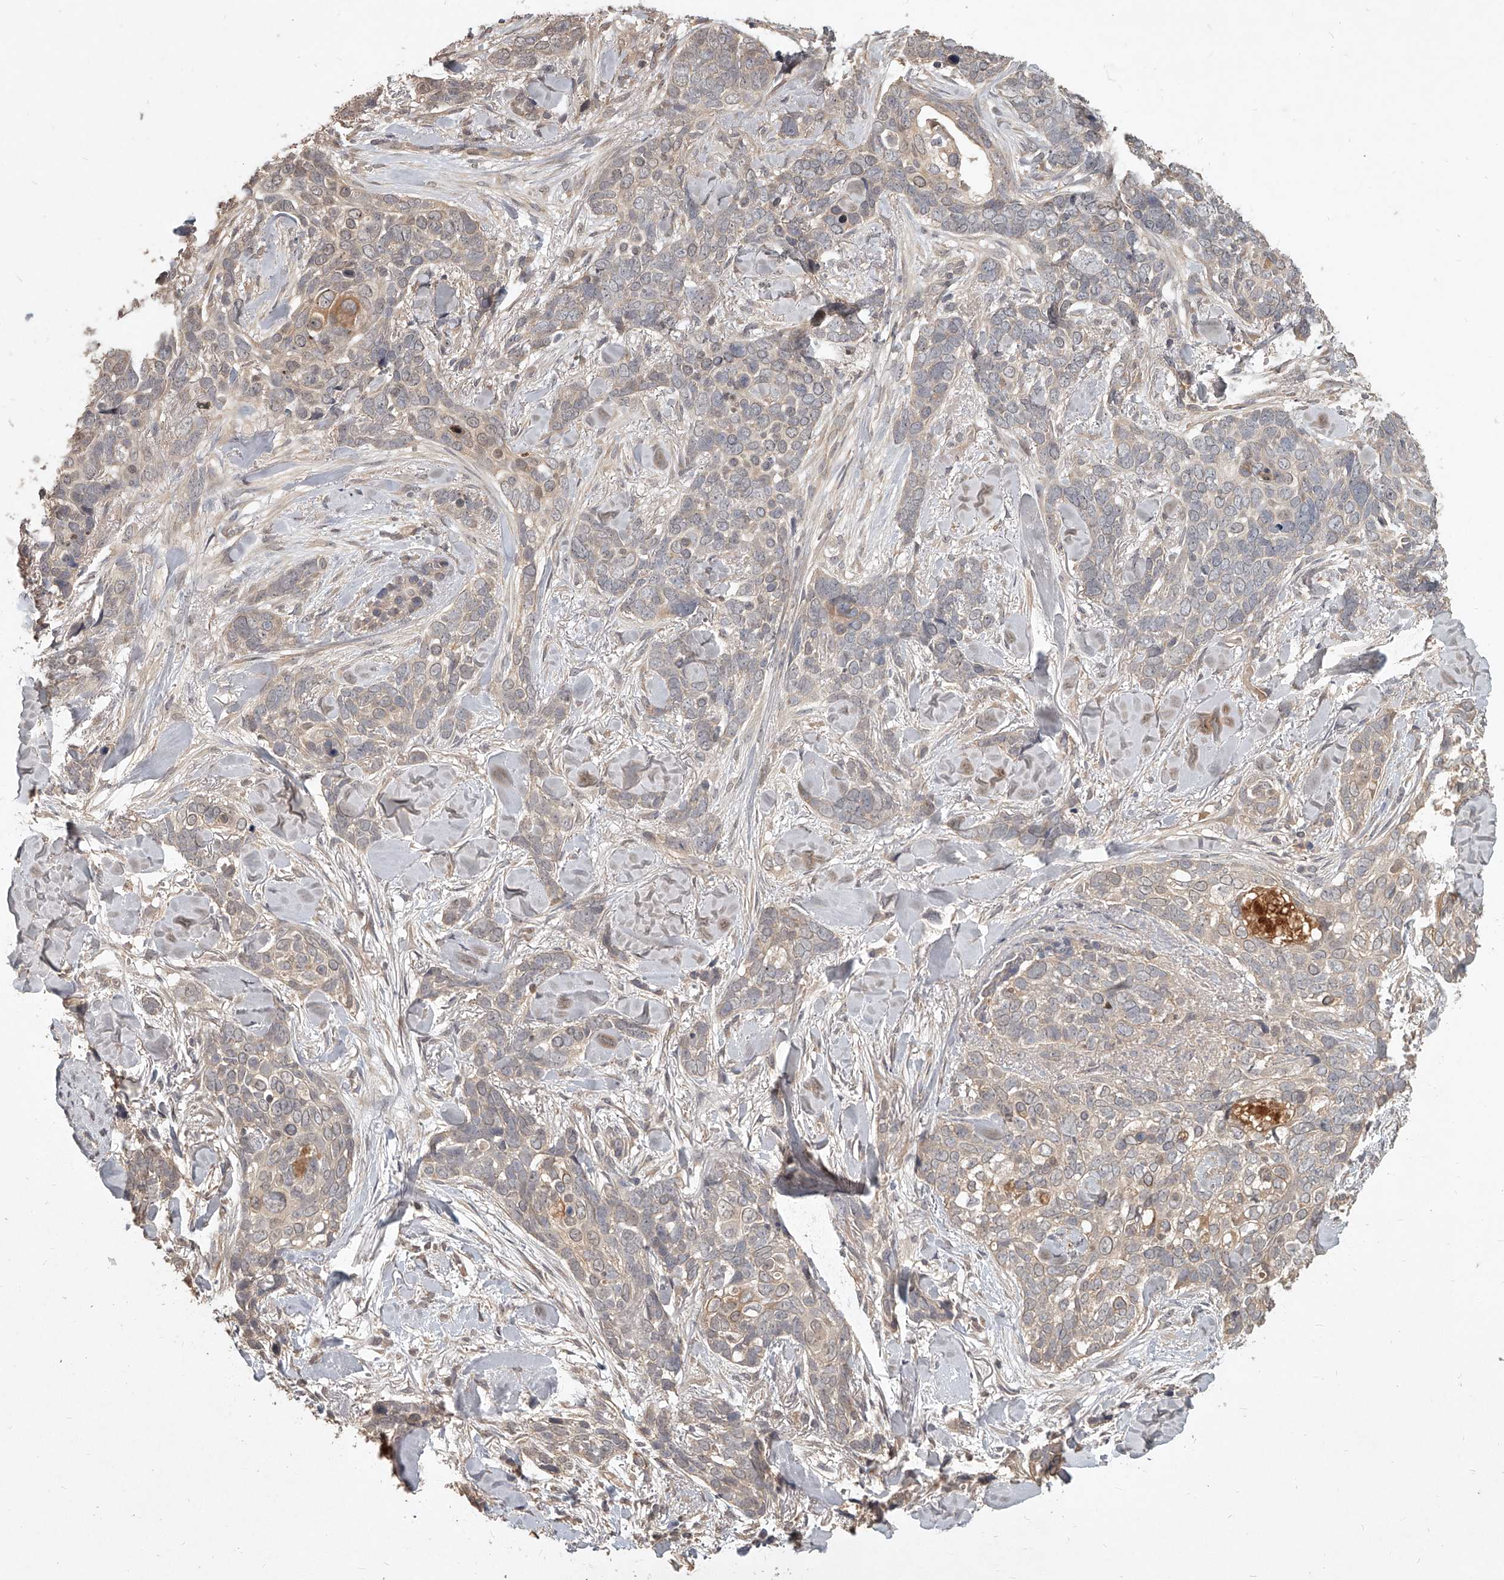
{"staining": {"intensity": "weak", "quantity": "<25%", "location": "cytoplasmic/membranous"}, "tissue": "skin cancer", "cell_type": "Tumor cells", "image_type": "cancer", "snomed": [{"axis": "morphology", "description": "Basal cell carcinoma"}, {"axis": "topography", "description": "Skin"}], "caption": "Immunohistochemistry image of basal cell carcinoma (skin) stained for a protein (brown), which reveals no positivity in tumor cells.", "gene": "SLC37A1", "patient": {"sex": "female", "age": 82}}